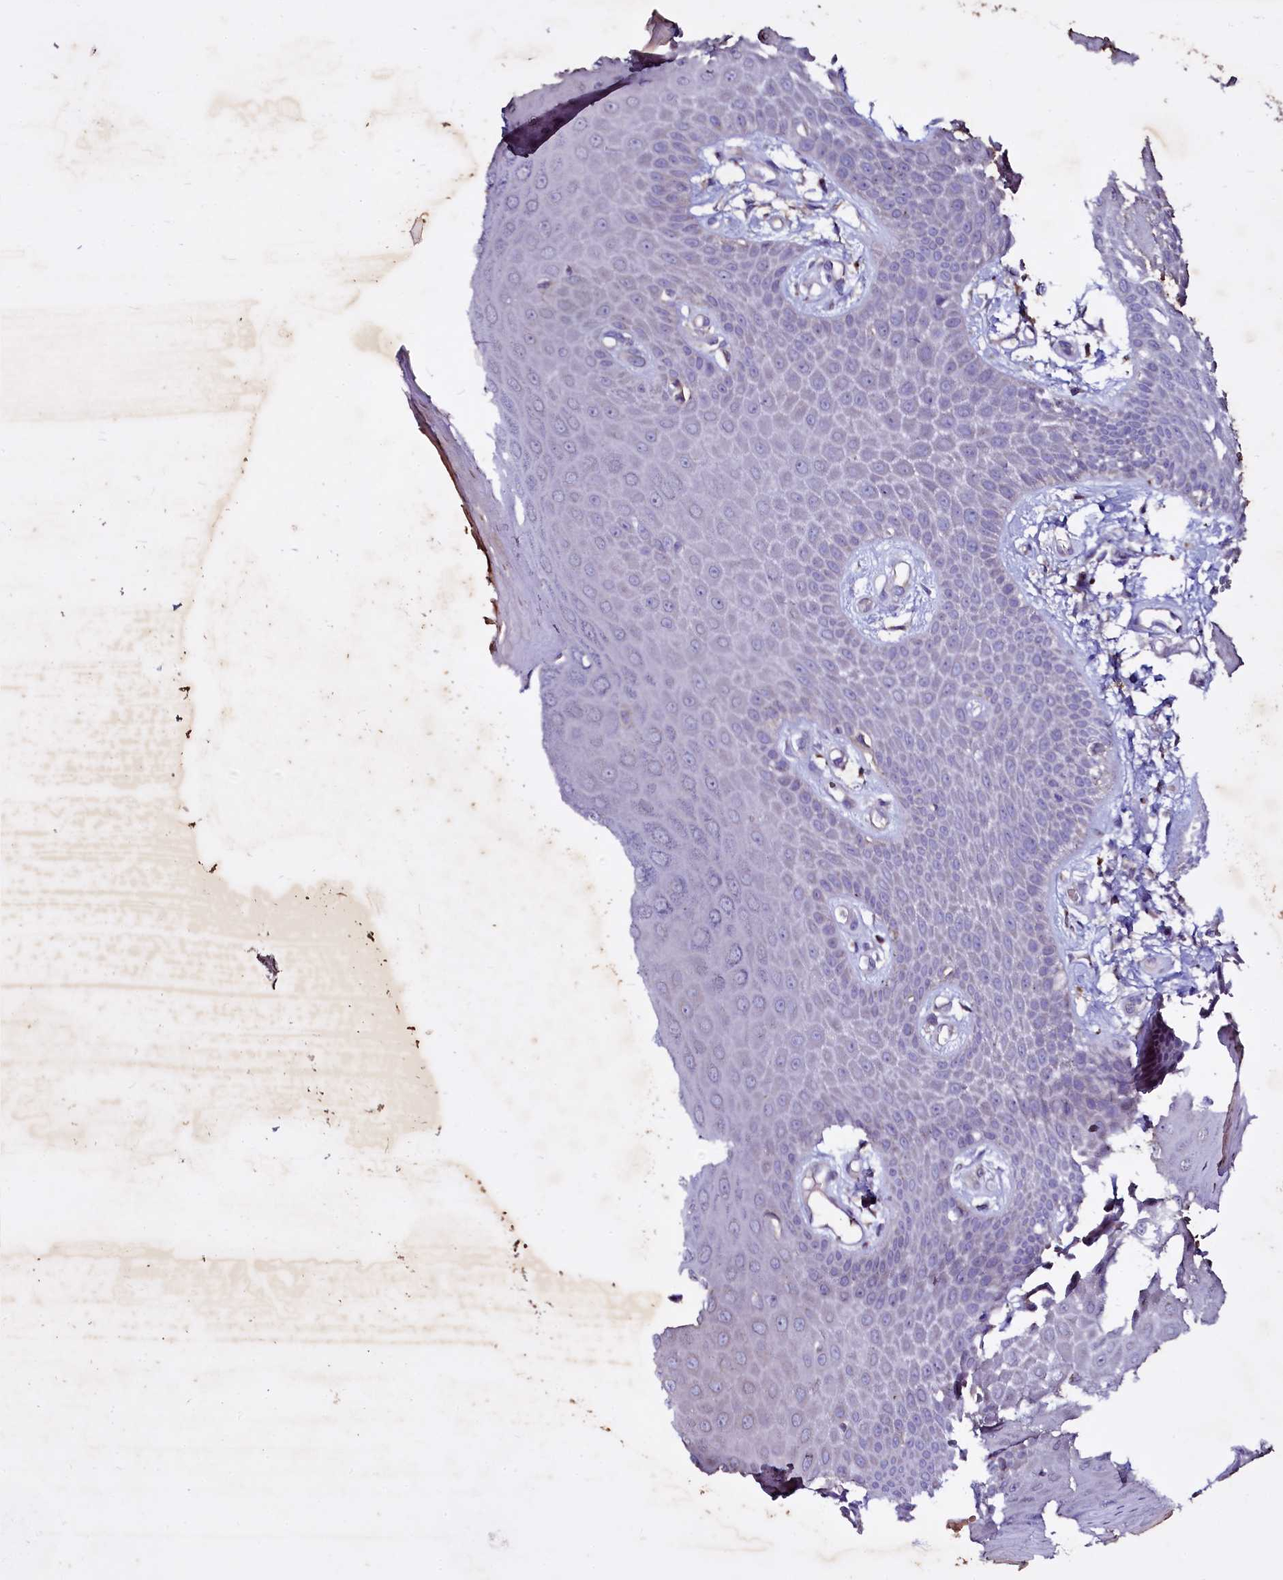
{"staining": {"intensity": "weak", "quantity": "<25%", "location": "cytoplasmic/membranous"}, "tissue": "skin", "cell_type": "Epidermal cells", "image_type": "normal", "snomed": [{"axis": "morphology", "description": "Normal tissue, NOS"}, {"axis": "topography", "description": "Anal"}], "caption": "Skin stained for a protein using immunohistochemistry displays no staining epidermal cells.", "gene": "SELENOT", "patient": {"sex": "male", "age": 78}}